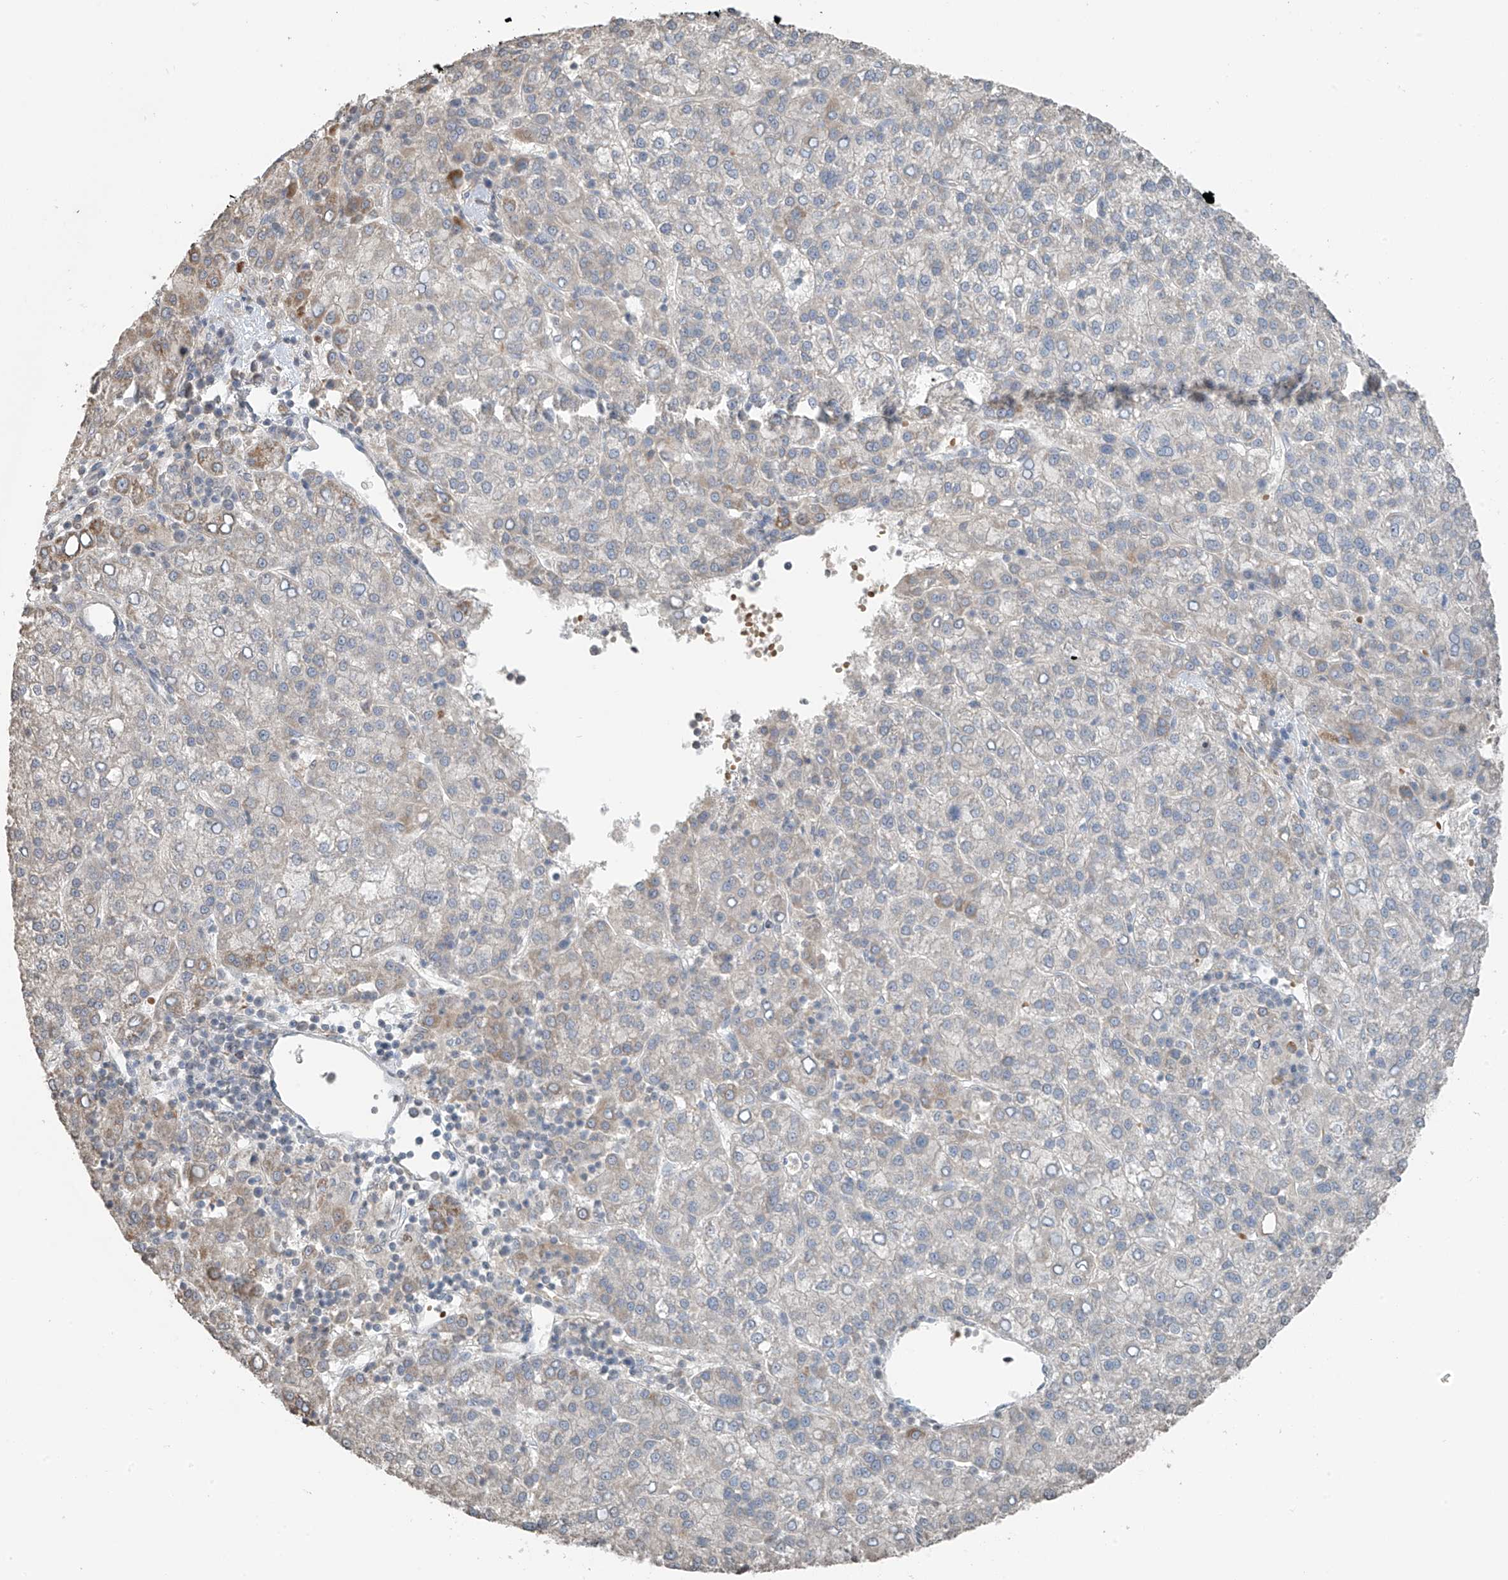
{"staining": {"intensity": "negative", "quantity": "none", "location": "none"}, "tissue": "liver cancer", "cell_type": "Tumor cells", "image_type": "cancer", "snomed": [{"axis": "morphology", "description": "Carcinoma, Hepatocellular, NOS"}, {"axis": "topography", "description": "Liver"}], "caption": "Liver hepatocellular carcinoma was stained to show a protein in brown. There is no significant positivity in tumor cells. (DAB (3,3'-diaminobenzidine) immunohistochemistry, high magnification).", "gene": "HOXA11", "patient": {"sex": "female", "age": 58}}